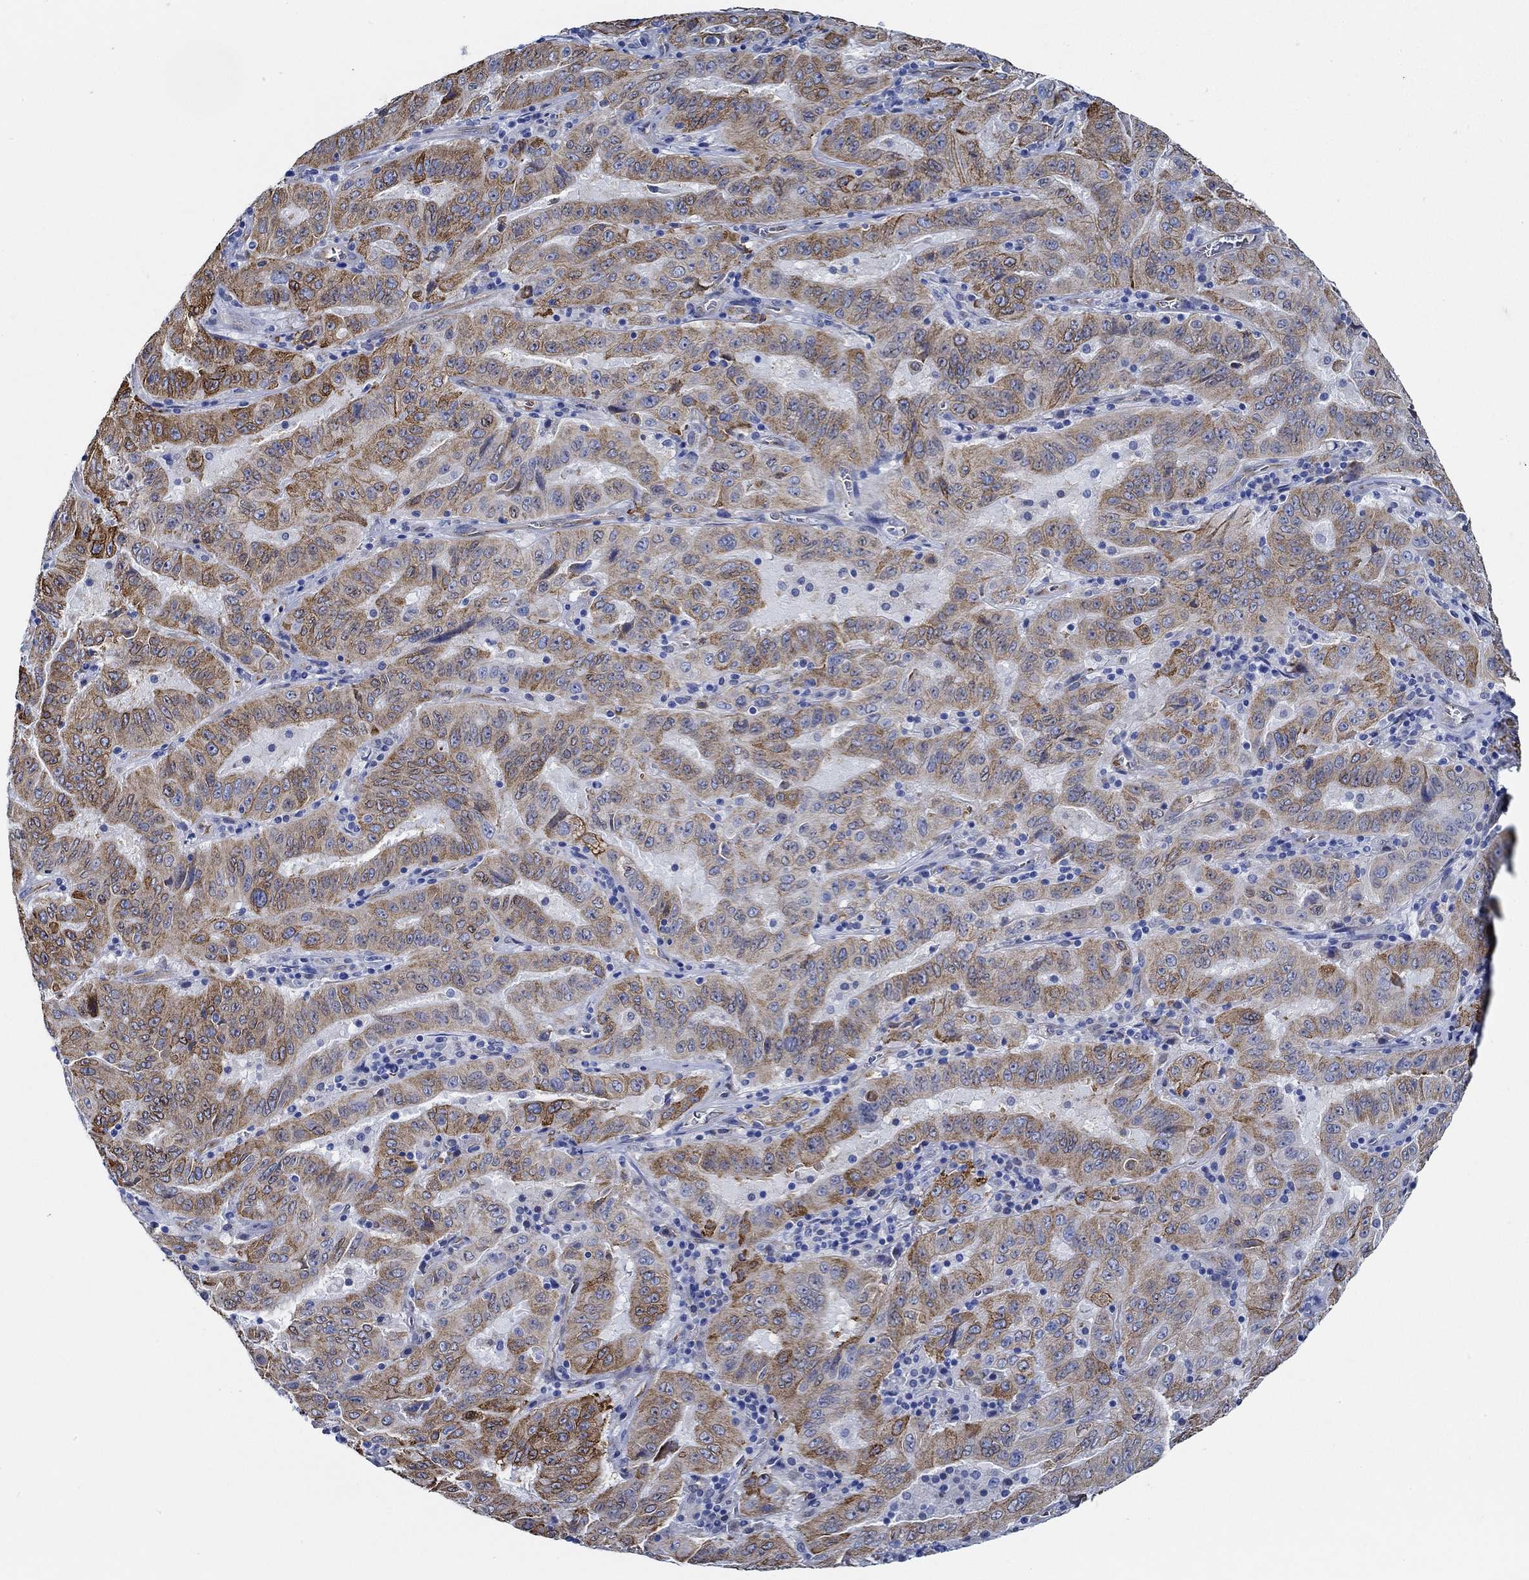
{"staining": {"intensity": "strong", "quantity": "25%-75%", "location": "cytoplasmic/membranous"}, "tissue": "pancreatic cancer", "cell_type": "Tumor cells", "image_type": "cancer", "snomed": [{"axis": "morphology", "description": "Adenocarcinoma, NOS"}, {"axis": "topography", "description": "Pancreas"}], "caption": "Immunohistochemical staining of human pancreatic cancer (adenocarcinoma) displays high levels of strong cytoplasmic/membranous protein staining in about 25%-75% of tumor cells. Nuclei are stained in blue.", "gene": "HECW2", "patient": {"sex": "male", "age": 63}}